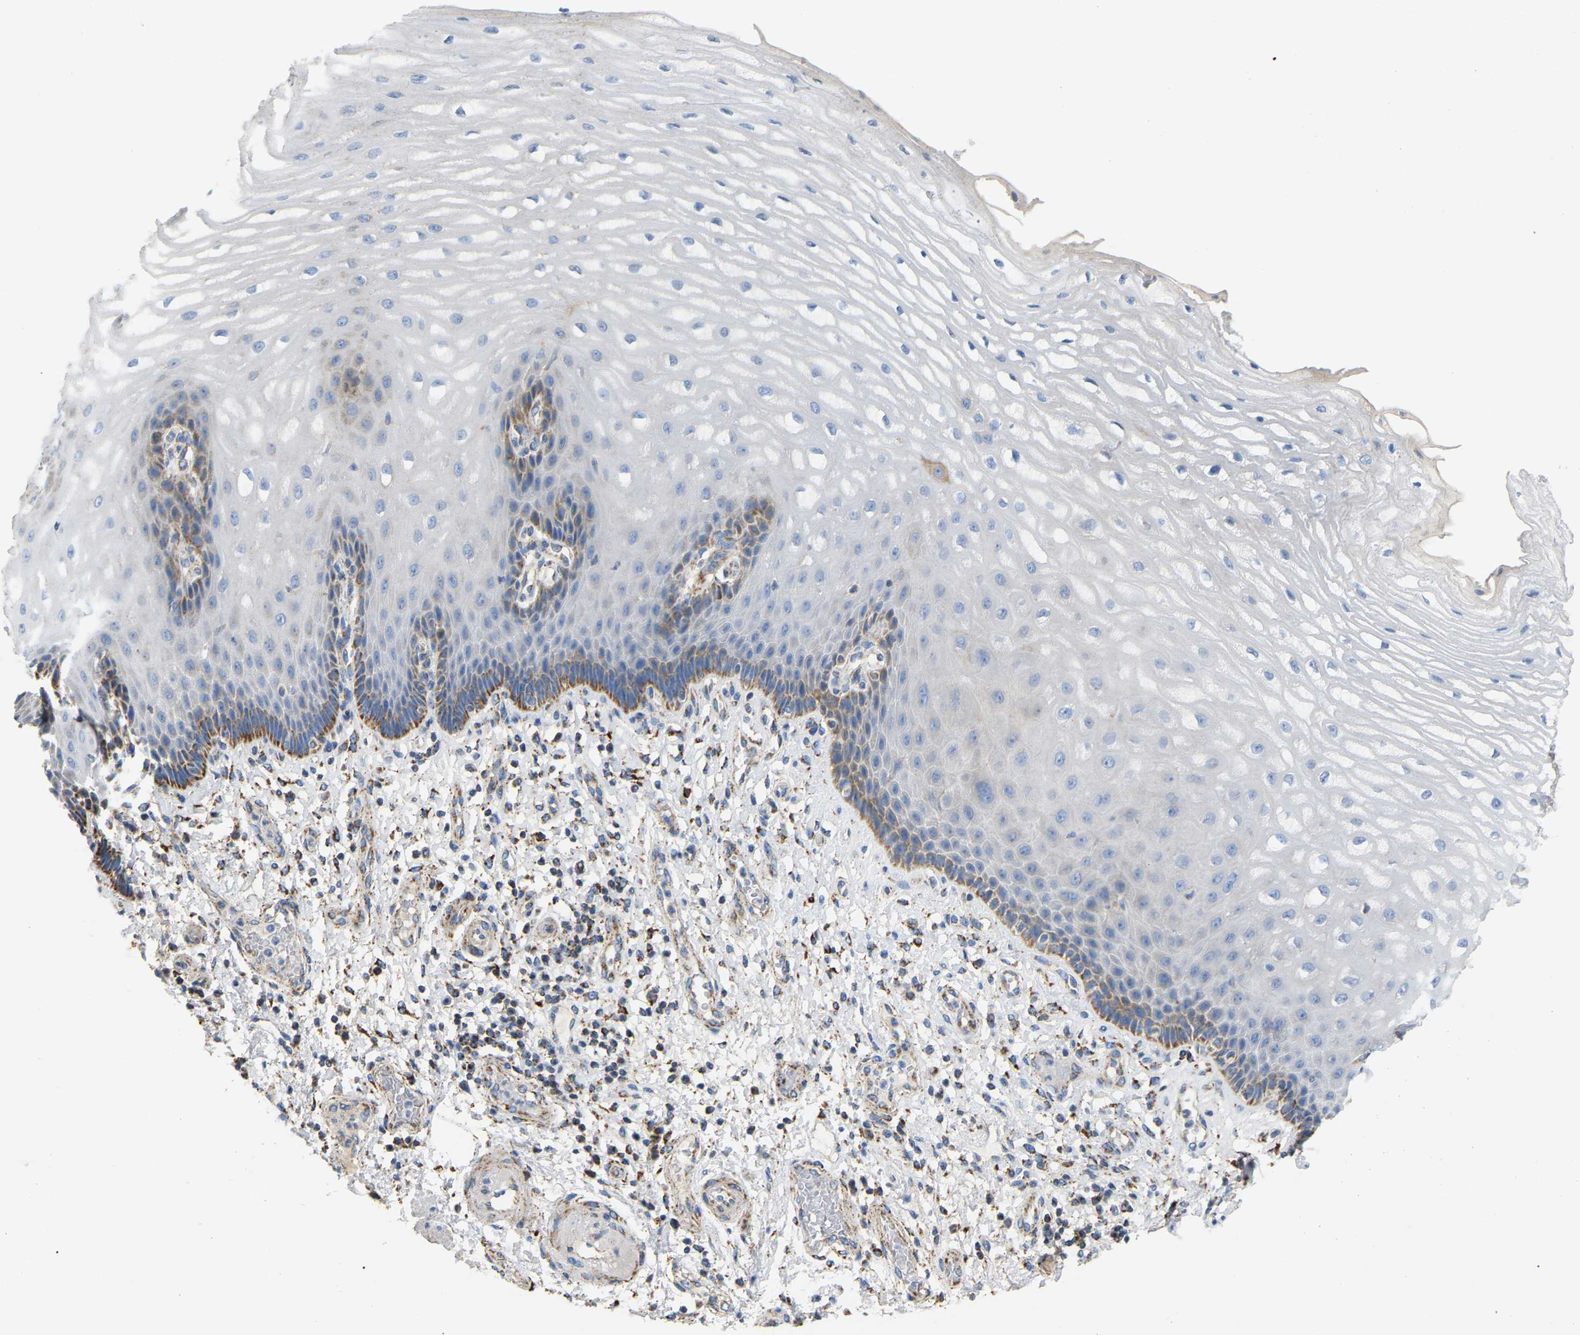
{"staining": {"intensity": "moderate", "quantity": "<25%", "location": "cytoplasmic/membranous"}, "tissue": "esophagus", "cell_type": "Squamous epithelial cells", "image_type": "normal", "snomed": [{"axis": "morphology", "description": "Normal tissue, NOS"}, {"axis": "topography", "description": "Esophagus"}], "caption": "An immunohistochemistry histopathology image of unremarkable tissue is shown. Protein staining in brown labels moderate cytoplasmic/membranous positivity in esophagus within squamous epithelial cells. The staining was performed using DAB, with brown indicating positive protein expression. Nuclei are stained blue with hematoxylin.", "gene": "HIBADH", "patient": {"sex": "male", "age": 54}}